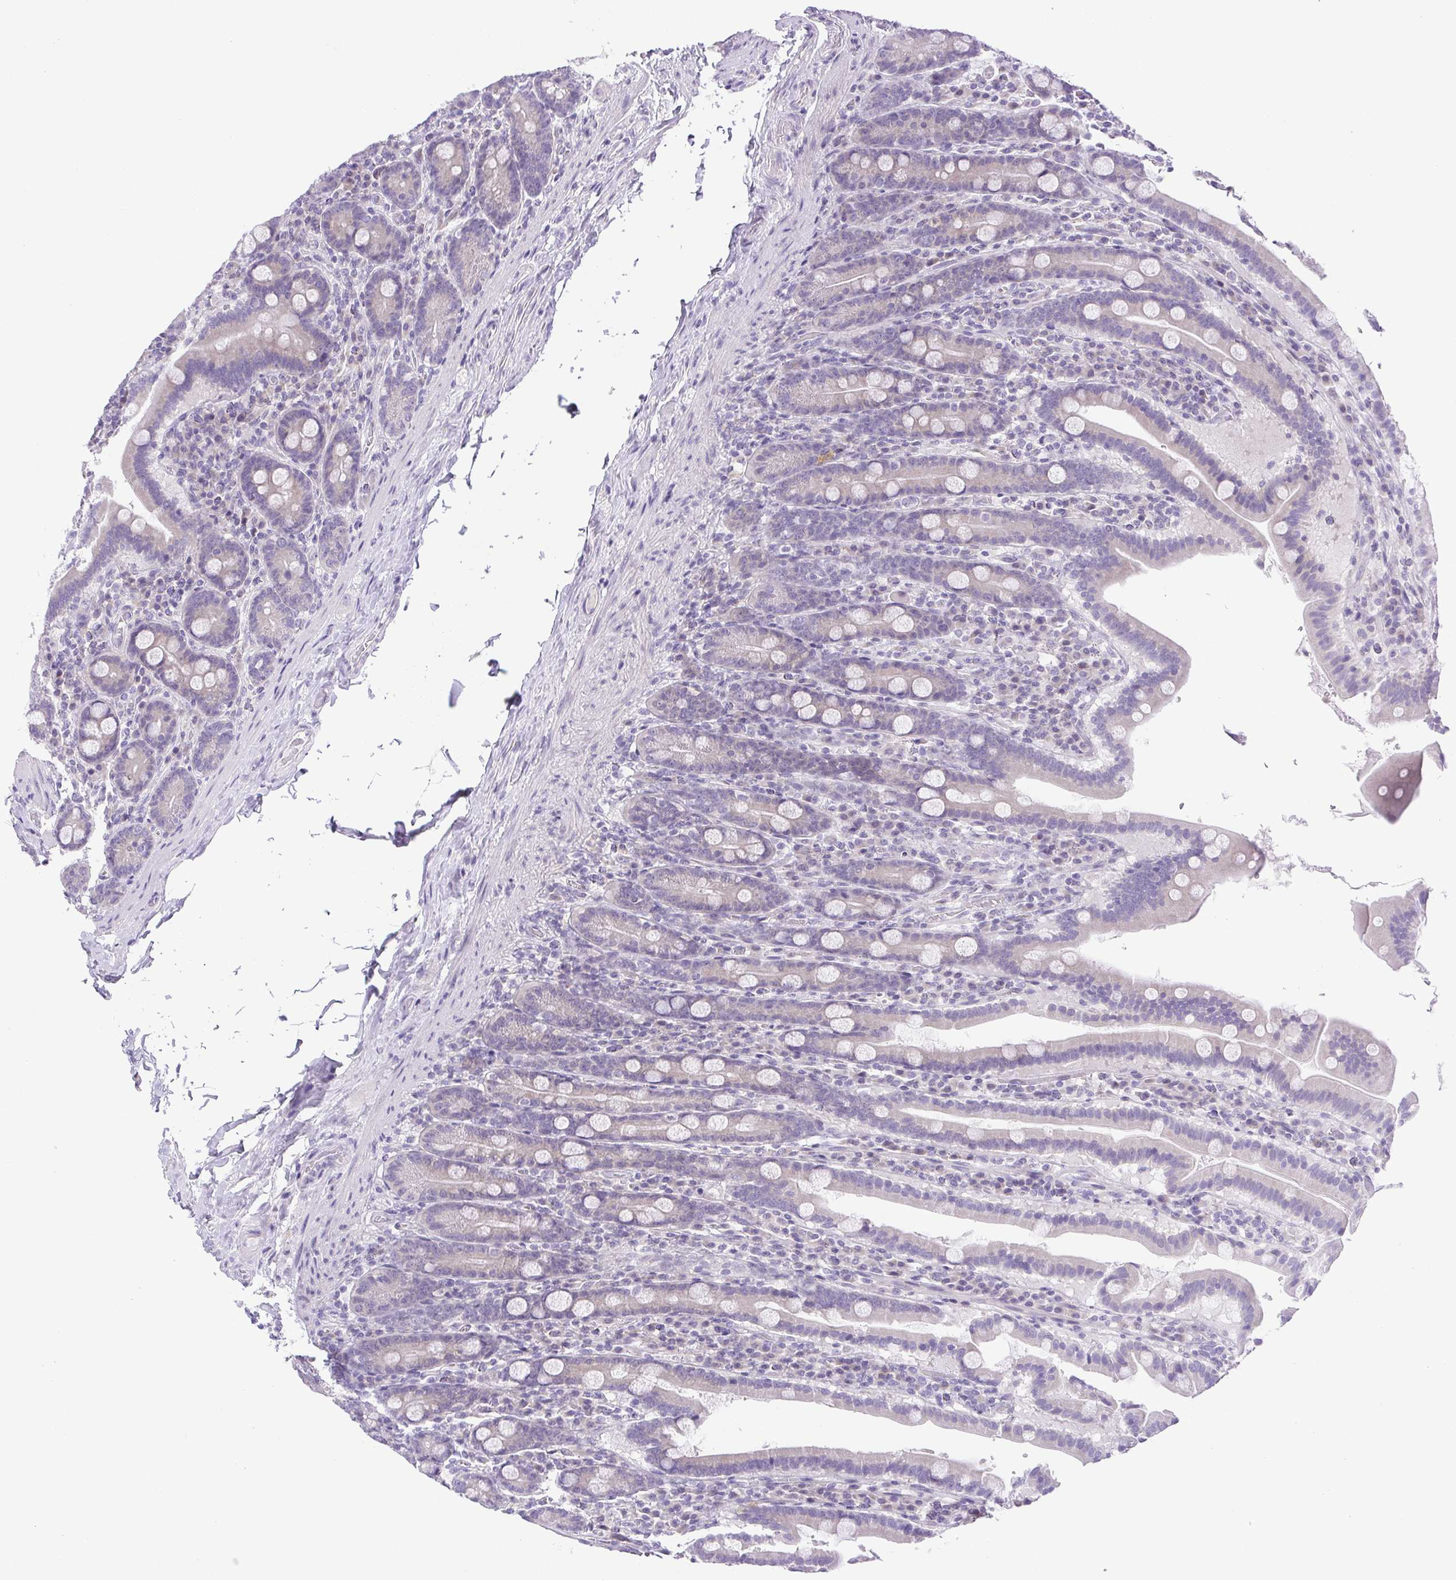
{"staining": {"intensity": "weak", "quantity": "<25%", "location": "cytoplasmic/membranous"}, "tissue": "small intestine", "cell_type": "Glandular cells", "image_type": "normal", "snomed": [{"axis": "morphology", "description": "Normal tissue, NOS"}, {"axis": "topography", "description": "Small intestine"}], "caption": "Small intestine was stained to show a protein in brown. There is no significant expression in glandular cells. The staining was performed using DAB to visualize the protein expression in brown, while the nuclei were stained in blue with hematoxylin (Magnification: 20x).", "gene": "PAPPA2", "patient": {"sex": "male", "age": 26}}